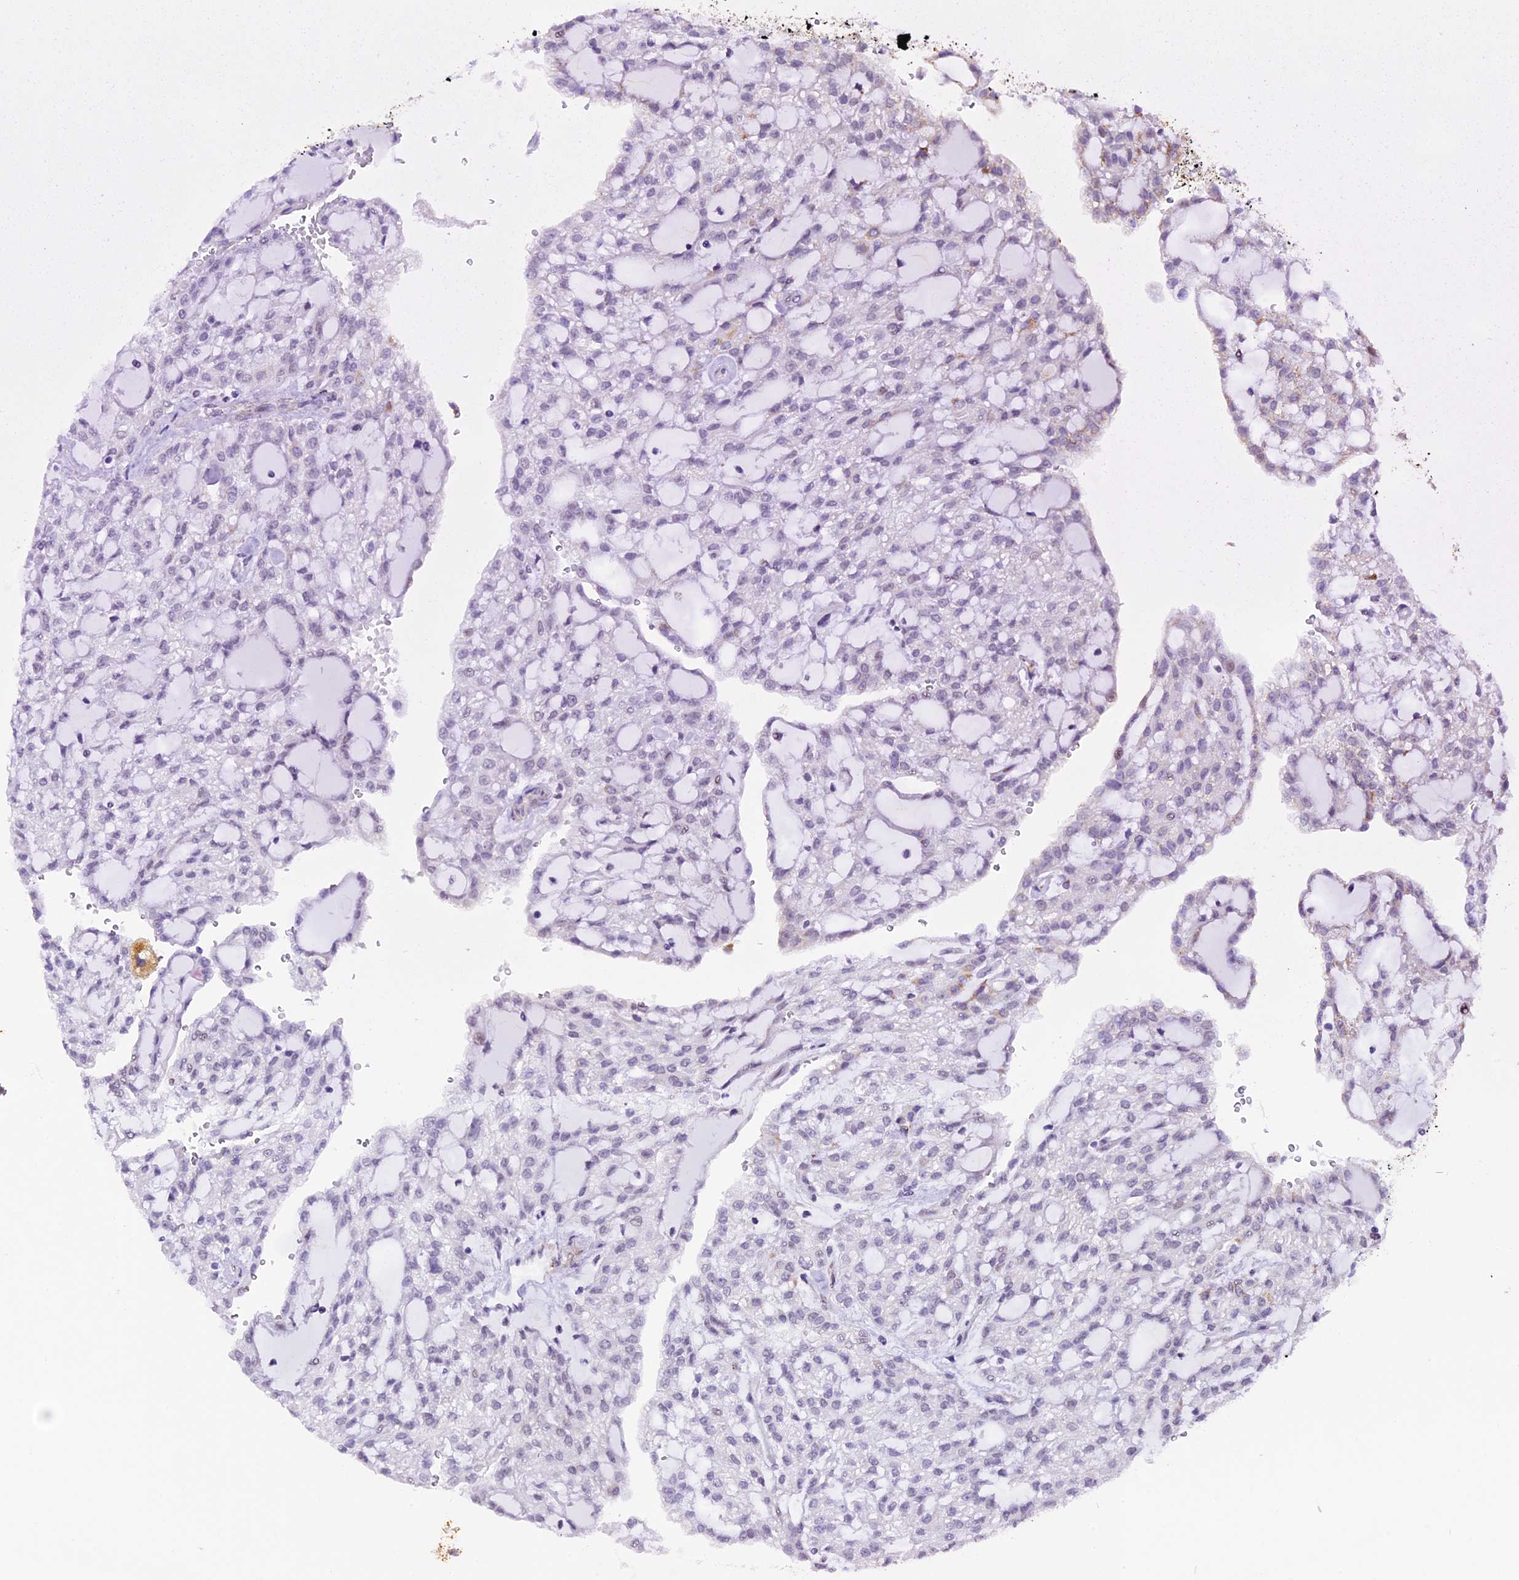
{"staining": {"intensity": "moderate", "quantity": "<25%", "location": "cytoplasmic/membranous"}, "tissue": "renal cancer", "cell_type": "Tumor cells", "image_type": "cancer", "snomed": [{"axis": "morphology", "description": "Adenocarcinoma, NOS"}, {"axis": "topography", "description": "Kidney"}], "caption": "Adenocarcinoma (renal) stained with immunohistochemistry demonstrates moderate cytoplasmic/membranous staining in about <25% of tumor cells.", "gene": "TFAM", "patient": {"sex": "male", "age": 63}}